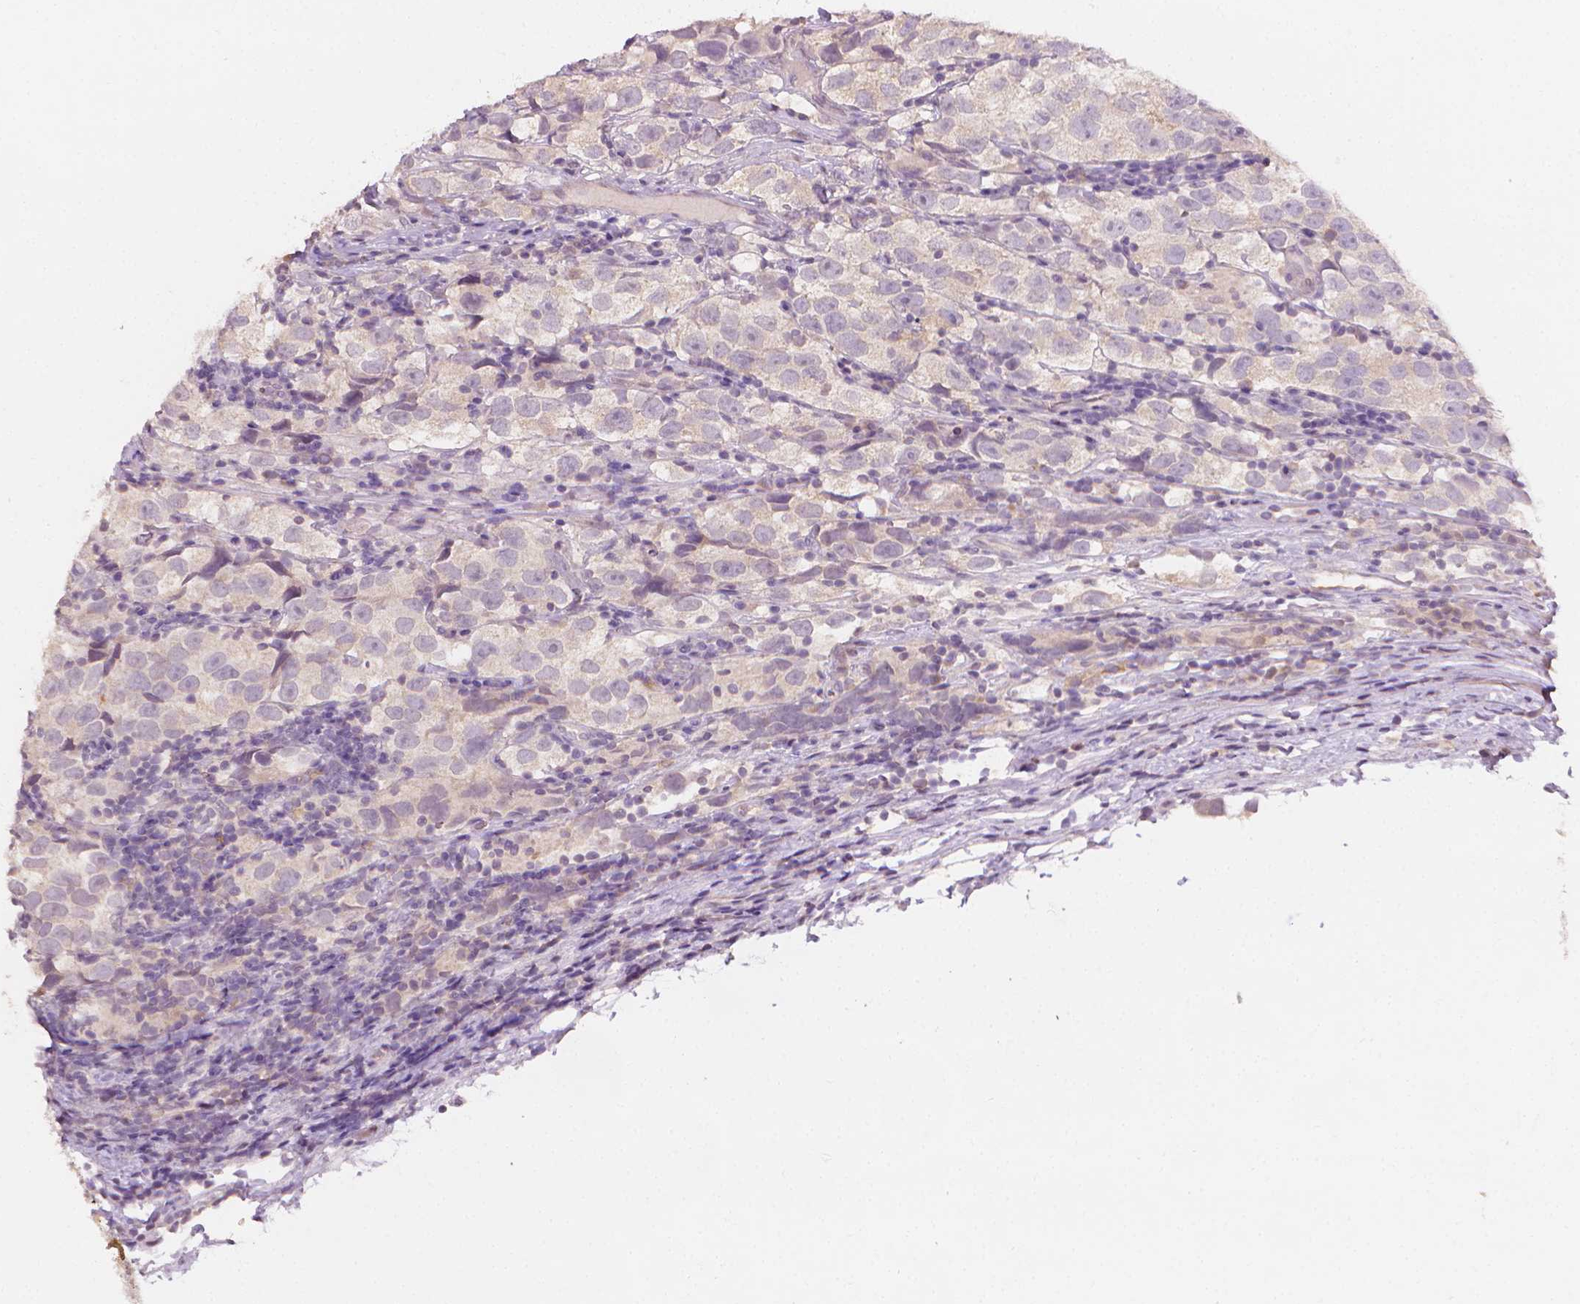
{"staining": {"intensity": "negative", "quantity": "none", "location": "none"}, "tissue": "testis cancer", "cell_type": "Tumor cells", "image_type": "cancer", "snomed": [{"axis": "morphology", "description": "Seminoma, NOS"}, {"axis": "topography", "description": "Testis"}], "caption": "Photomicrograph shows no protein expression in tumor cells of seminoma (testis) tissue.", "gene": "FASN", "patient": {"sex": "male", "age": 26}}